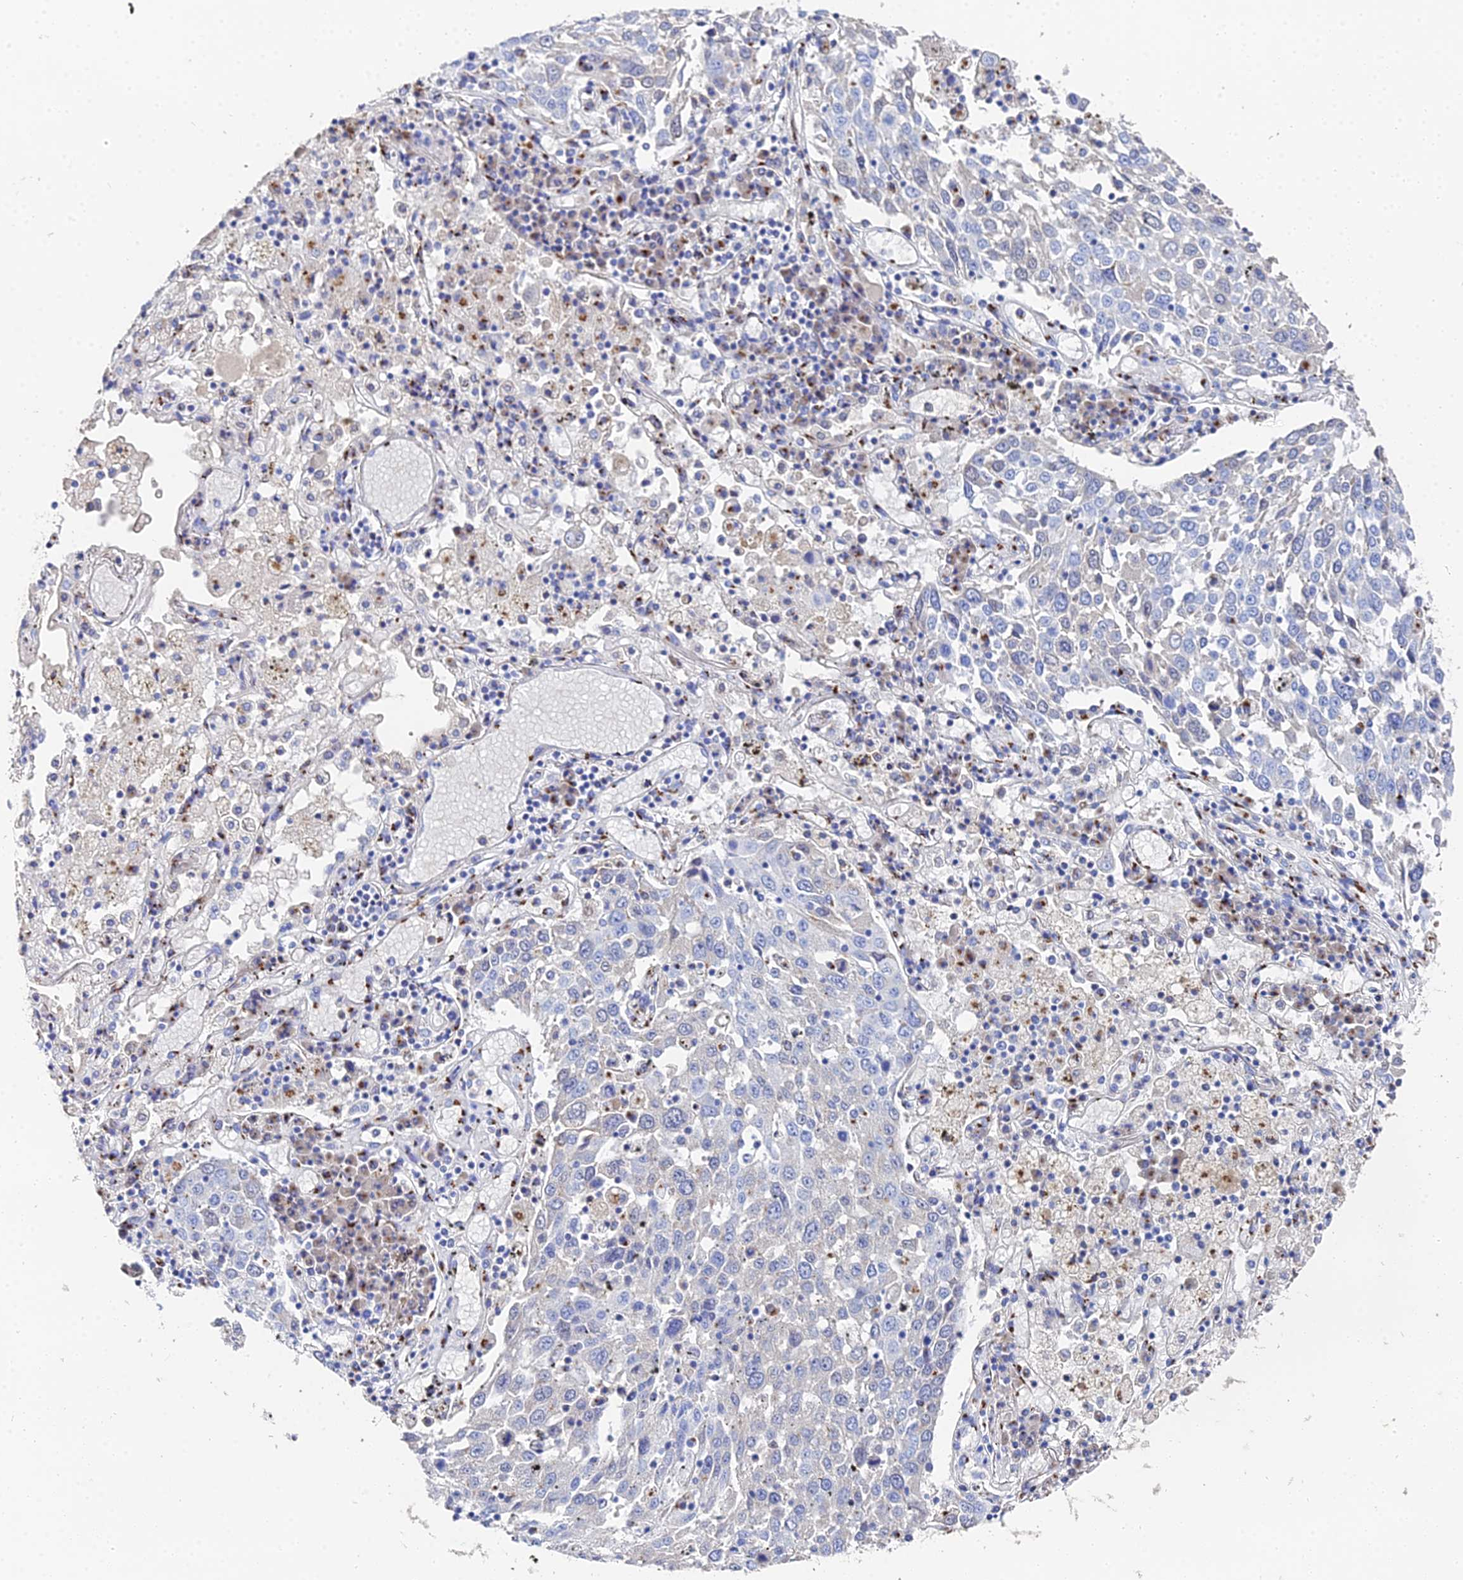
{"staining": {"intensity": "negative", "quantity": "none", "location": "none"}, "tissue": "lung cancer", "cell_type": "Tumor cells", "image_type": "cancer", "snomed": [{"axis": "morphology", "description": "Squamous cell carcinoma, NOS"}, {"axis": "topography", "description": "Lung"}], "caption": "Lung cancer stained for a protein using immunohistochemistry (IHC) displays no expression tumor cells.", "gene": "ENSG00000268674", "patient": {"sex": "male", "age": 65}}